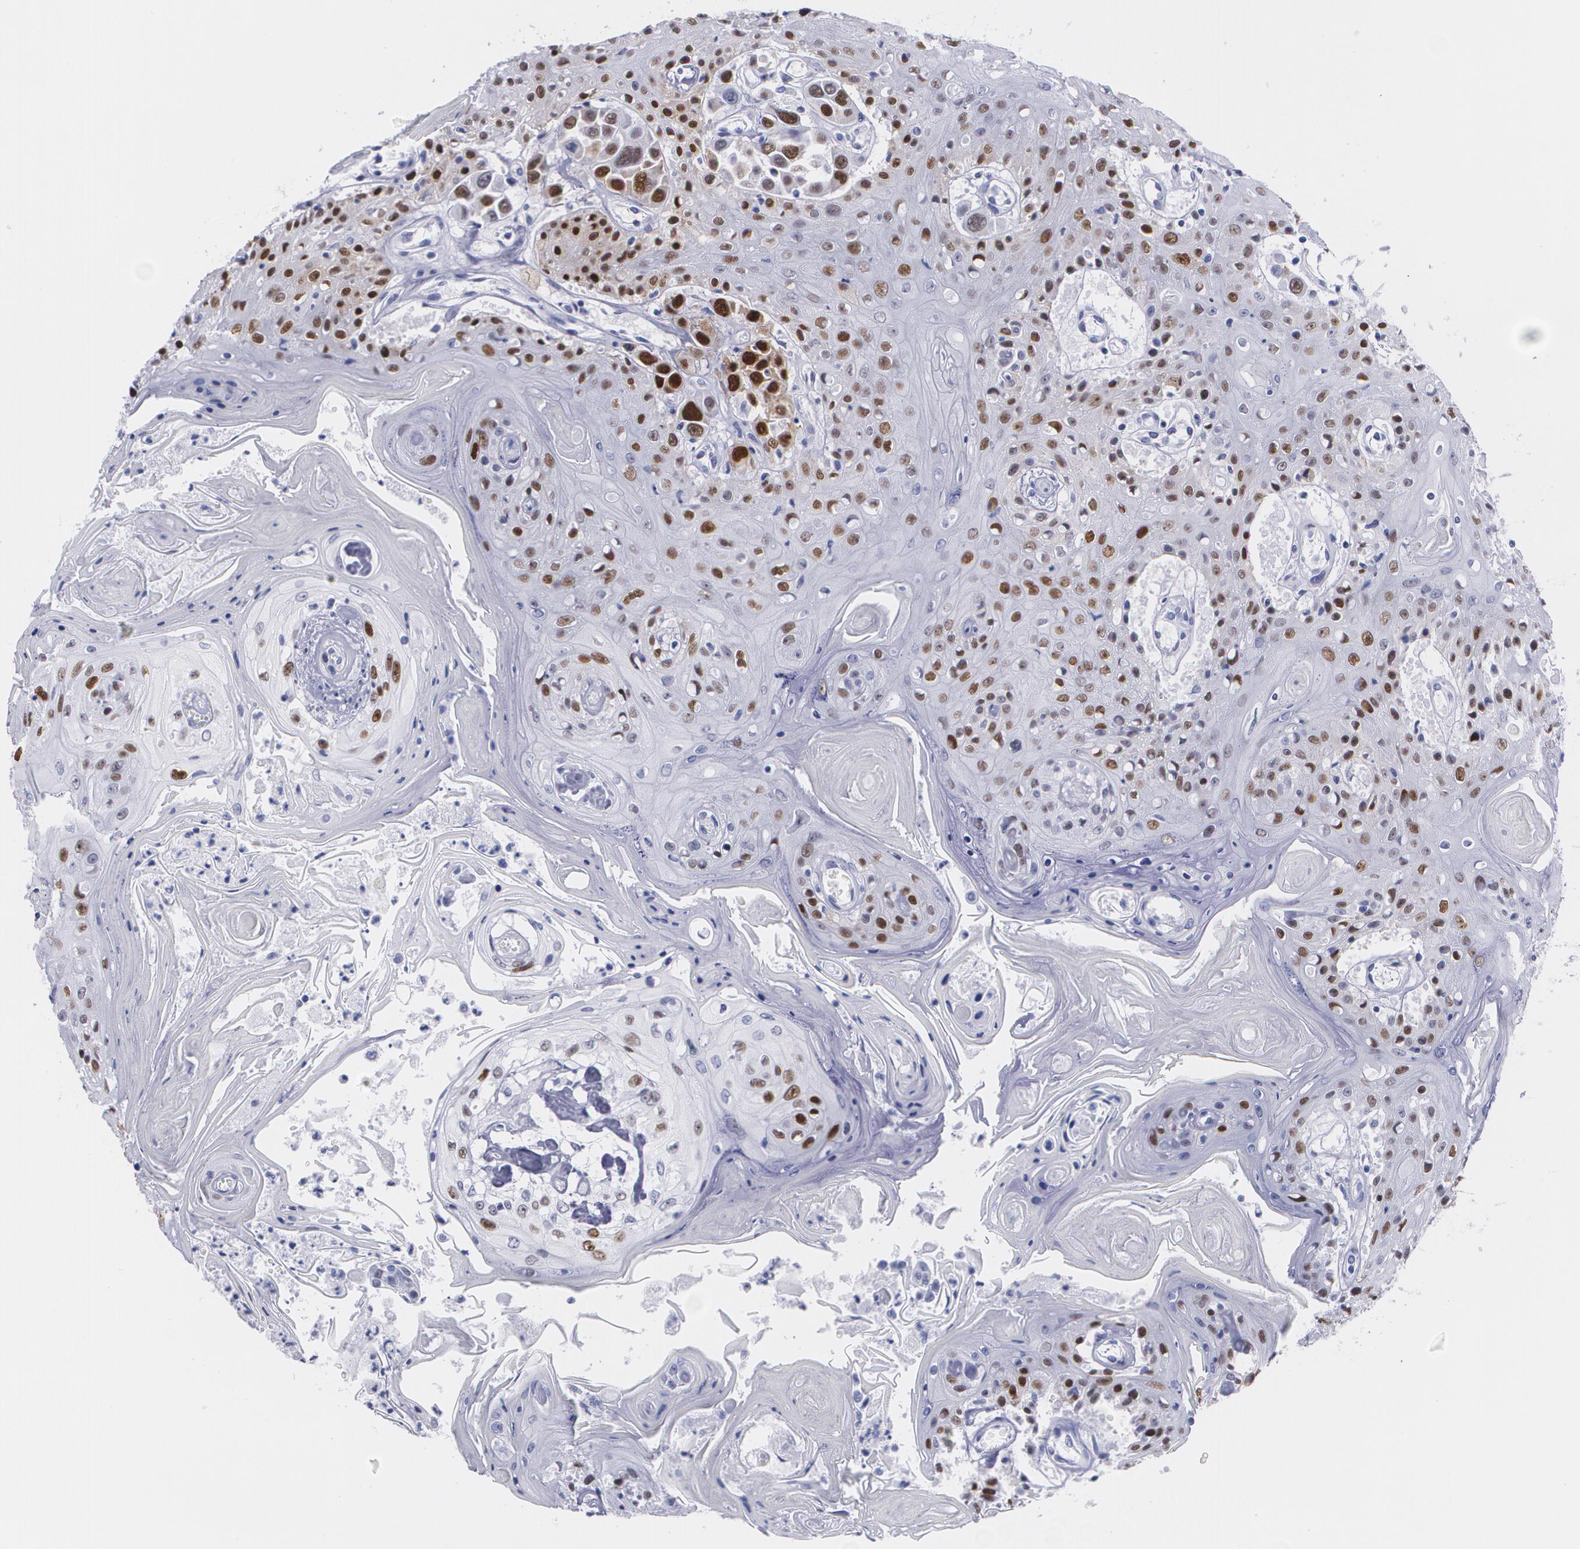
{"staining": {"intensity": "strong", "quantity": ">75%", "location": "nuclear"}, "tissue": "head and neck cancer", "cell_type": "Tumor cells", "image_type": "cancer", "snomed": [{"axis": "morphology", "description": "Squamous cell carcinoma, NOS"}, {"axis": "topography", "description": "Oral tissue"}, {"axis": "topography", "description": "Head-Neck"}], "caption": "IHC image of head and neck squamous cell carcinoma stained for a protein (brown), which shows high levels of strong nuclear expression in approximately >75% of tumor cells.", "gene": "TP53", "patient": {"sex": "female", "age": 76}}